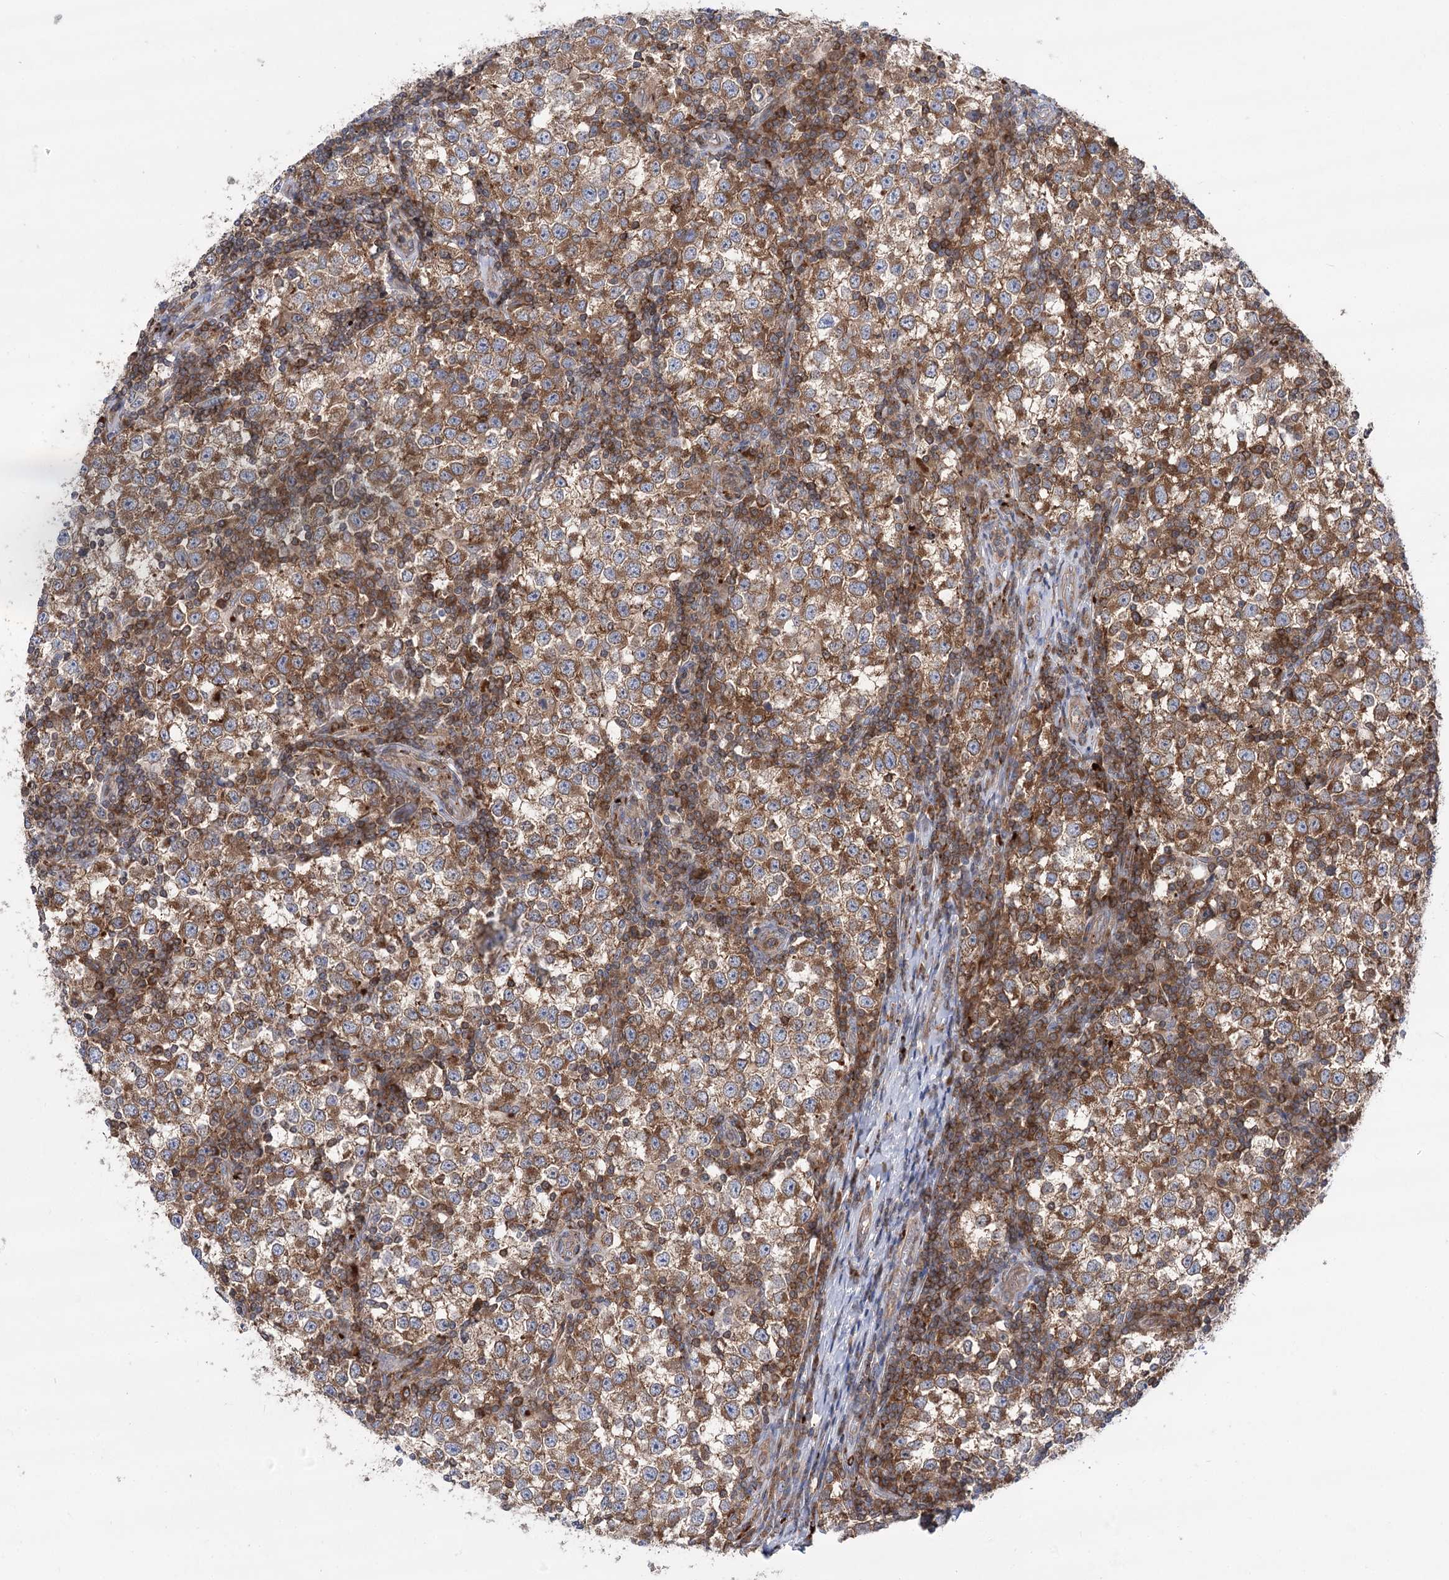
{"staining": {"intensity": "moderate", "quantity": ">75%", "location": "cytoplasmic/membranous"}, "tissue": "testis cancer", "cell_type": "Tumor cells", "image_type": "cancer", "snomed": [{"axis": "morphology", "description": "Seminoma, NOS"}, {"axis": "topography", "description": "Testis"}], "caption": "Seminoma (testis) stained with a protein marker exhibits moderate staining in tumor cells.", "gene": "VPS37B", "patient": {"sex": "male", "age": 65}}